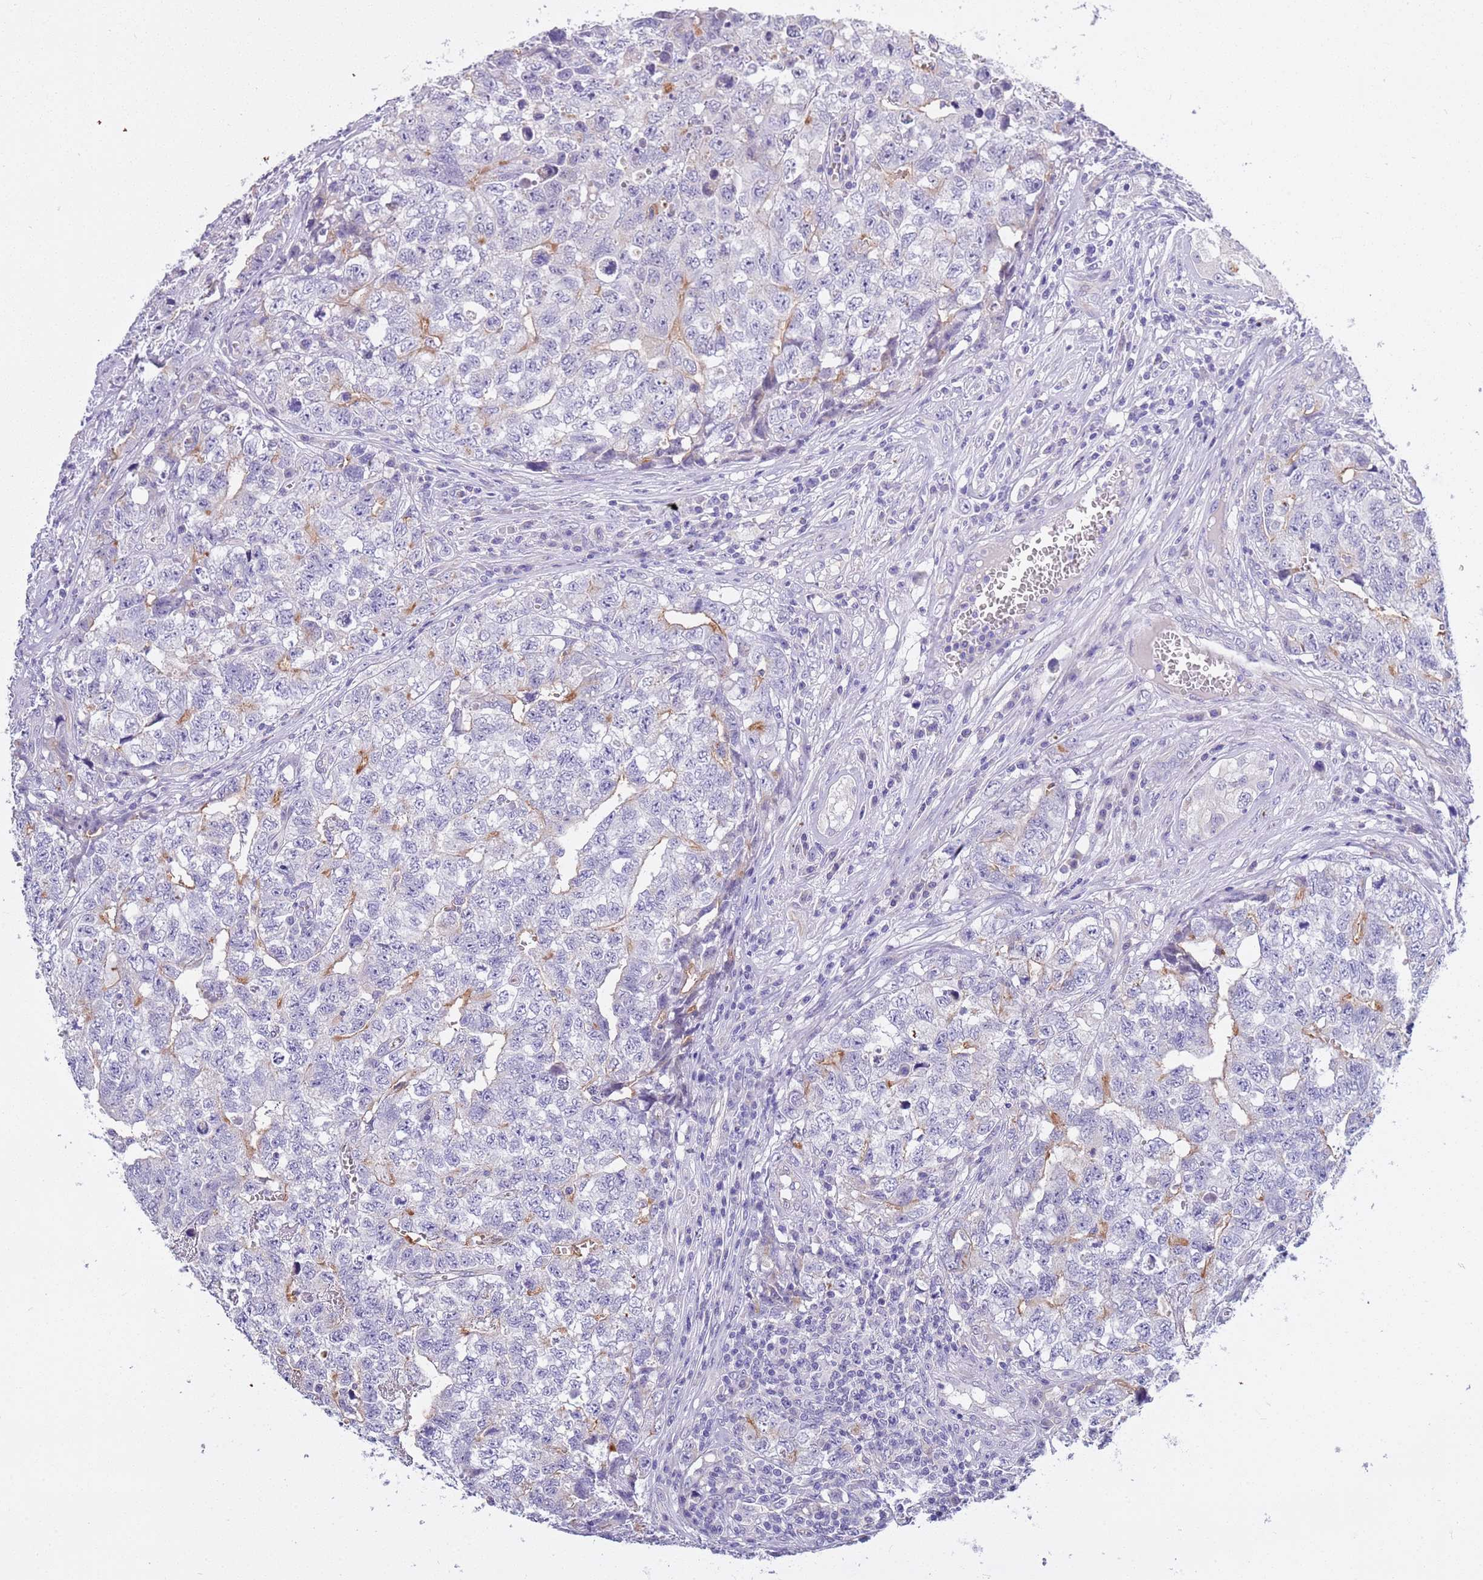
{"staining": {"intensity": "weak", "quantity": "<25%", "location": "cytoplasmic/membranous"}, "tissue": "testis cancer", "cell_type": "Tumor cells", "image_type": "cancer", "snomed": [{"axis": "morphology", "description": "Carcinoma, Embryonal, NOS"}, {"axis": "topography", "description": "Testis"}], "caption": "Protein analysis of embryonal carcinoma (testis) exhibits no significant expression in tumor cells. (DAB (3,3'-diaminobenzidine) IHC visualized using brightfield microscopy, high magnification).", "gene": "BRMS1L", "patient": {"sex": "male", "age": 31}}